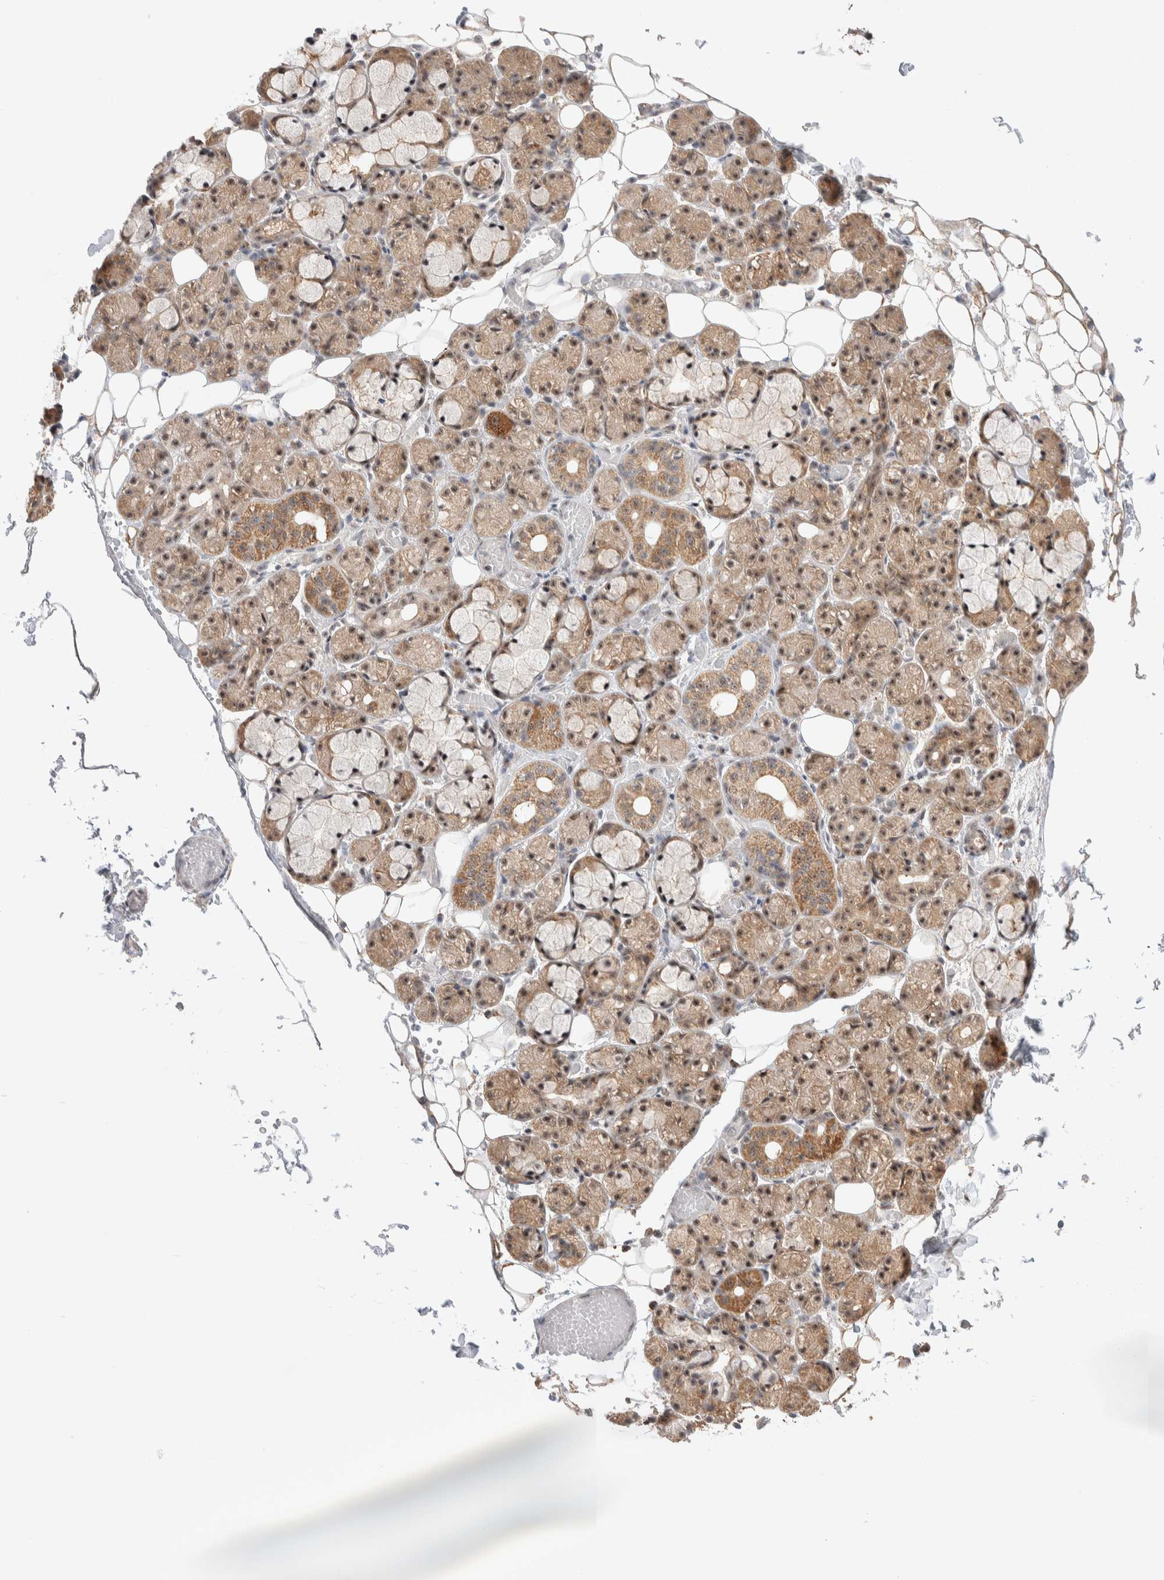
{"staining": {"intensity": "moderate", "quantity": ">75%", "location": "cytoplasmic/membranous,nuclear"}, "tissue": "salivary gland", "cell_type": "Glandular cells", "image_type": "normal", "snomed": [{"axis": "morphology", "description": "Normal tissue, NOS"}, {"axis": "topography", "description": "Salivary gland"}], "caption": "Salivary gland stained with DAB immunohistochemistry displays medium levels of moderate cytoplasmic/membranous,nuclear staining in approximately >75% of glandular cells.", "gene": "ZNF695", "patient": {"sex": "male", "age": 63}}